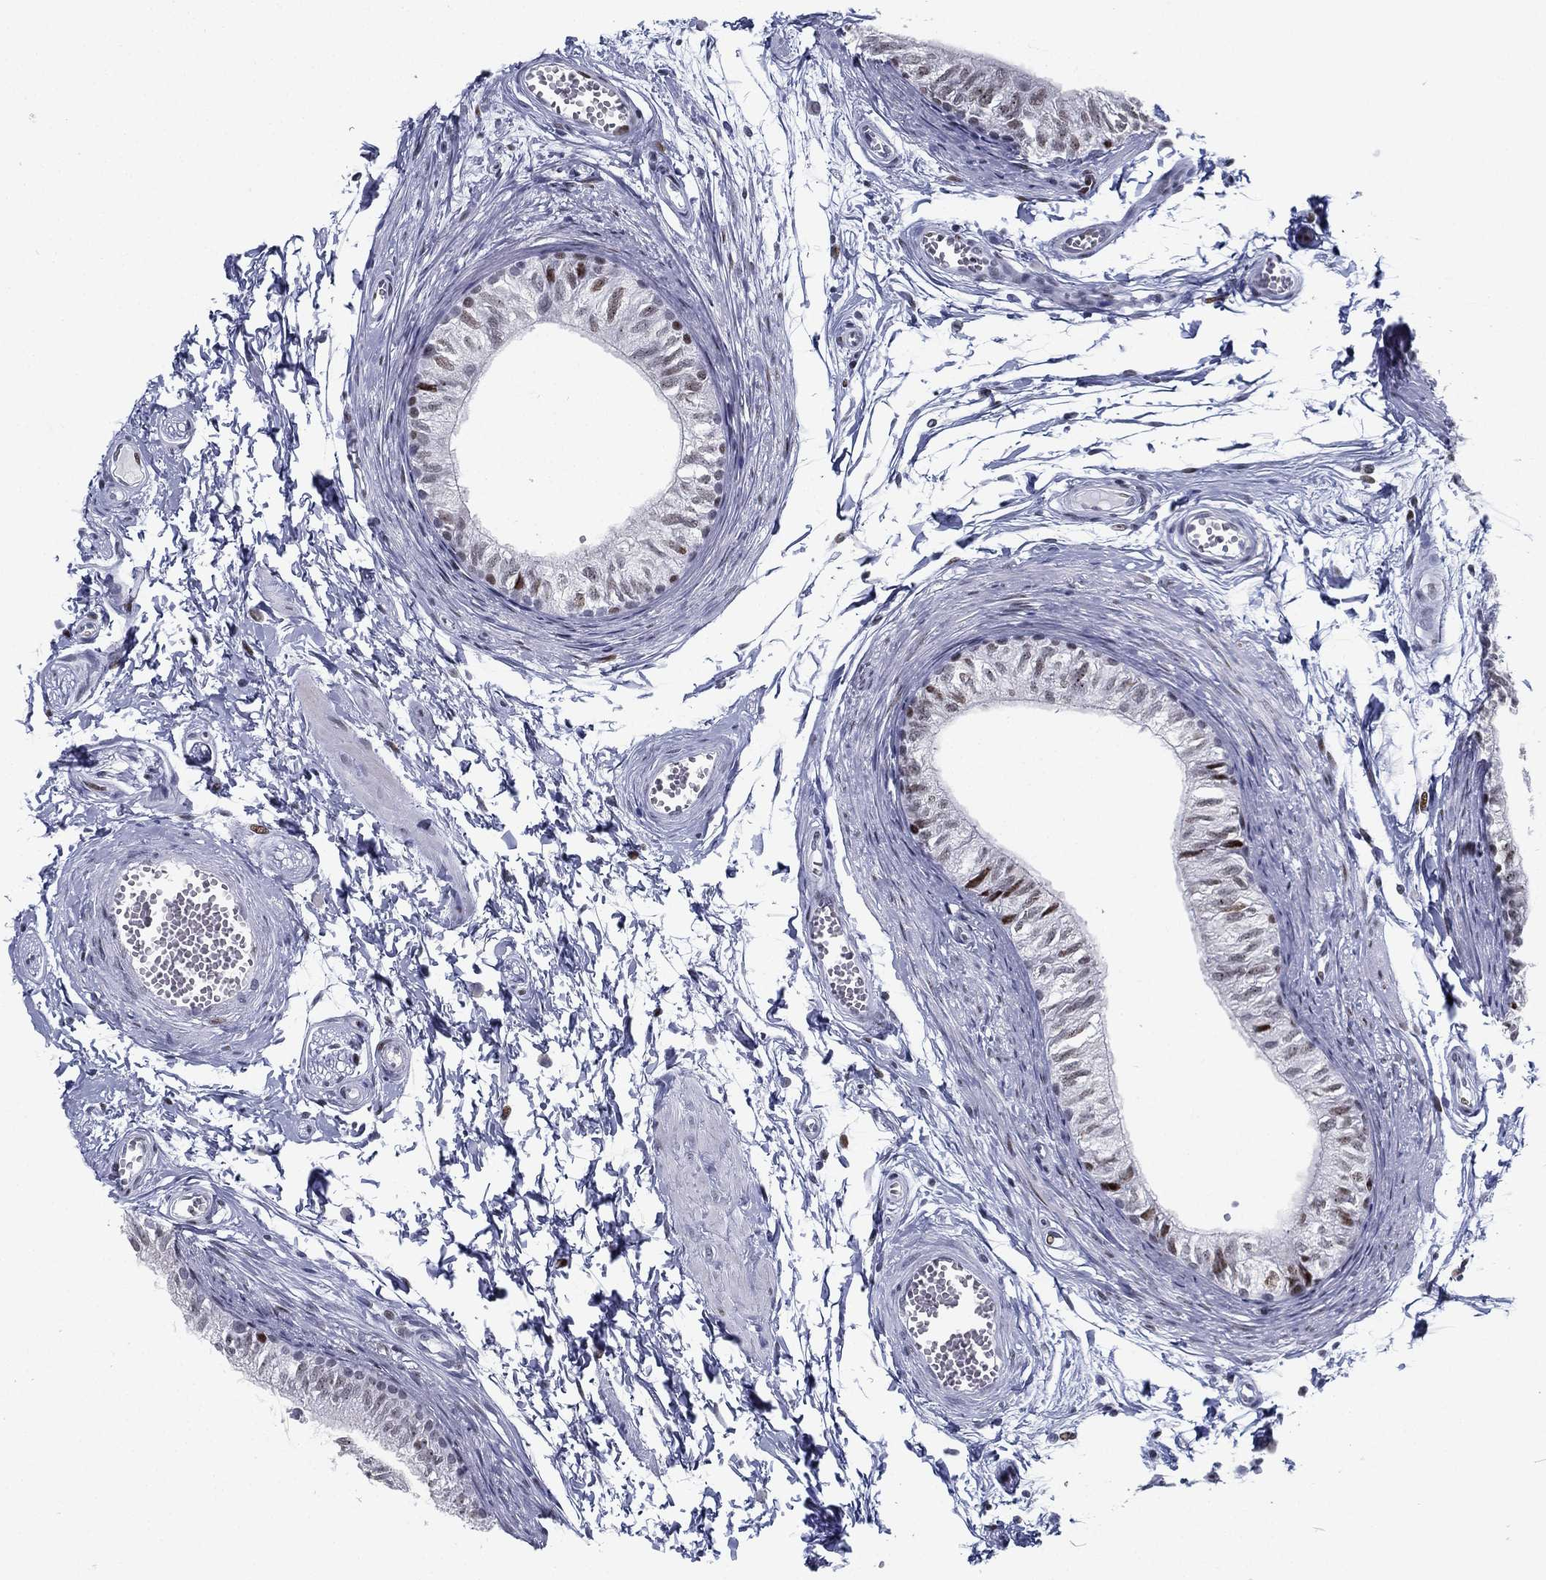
{"staining": {"intensity": "strong", "quantity": "<25%", "location": "nuclear"}, "tissue": "epididymis", "cell_type": "Glandular cells", "image_type": "normal", "snomed": [{"axis": "morphology", "description": "Normal tissue, NOS"}, {"axis": "topography", "description": "Epididymis"}], "caption": "Immunohistochemistry (IHC) micrograph of unremarkable epididymis: epididymis stained using immunohistochemistry shows medium levels of strong protein expression localized specifically in the nuclear of glandular cells, appearing as a nuclear brown color.", "gene": "CYB561D2", "patient": {"sex": "male", "age": 22}}